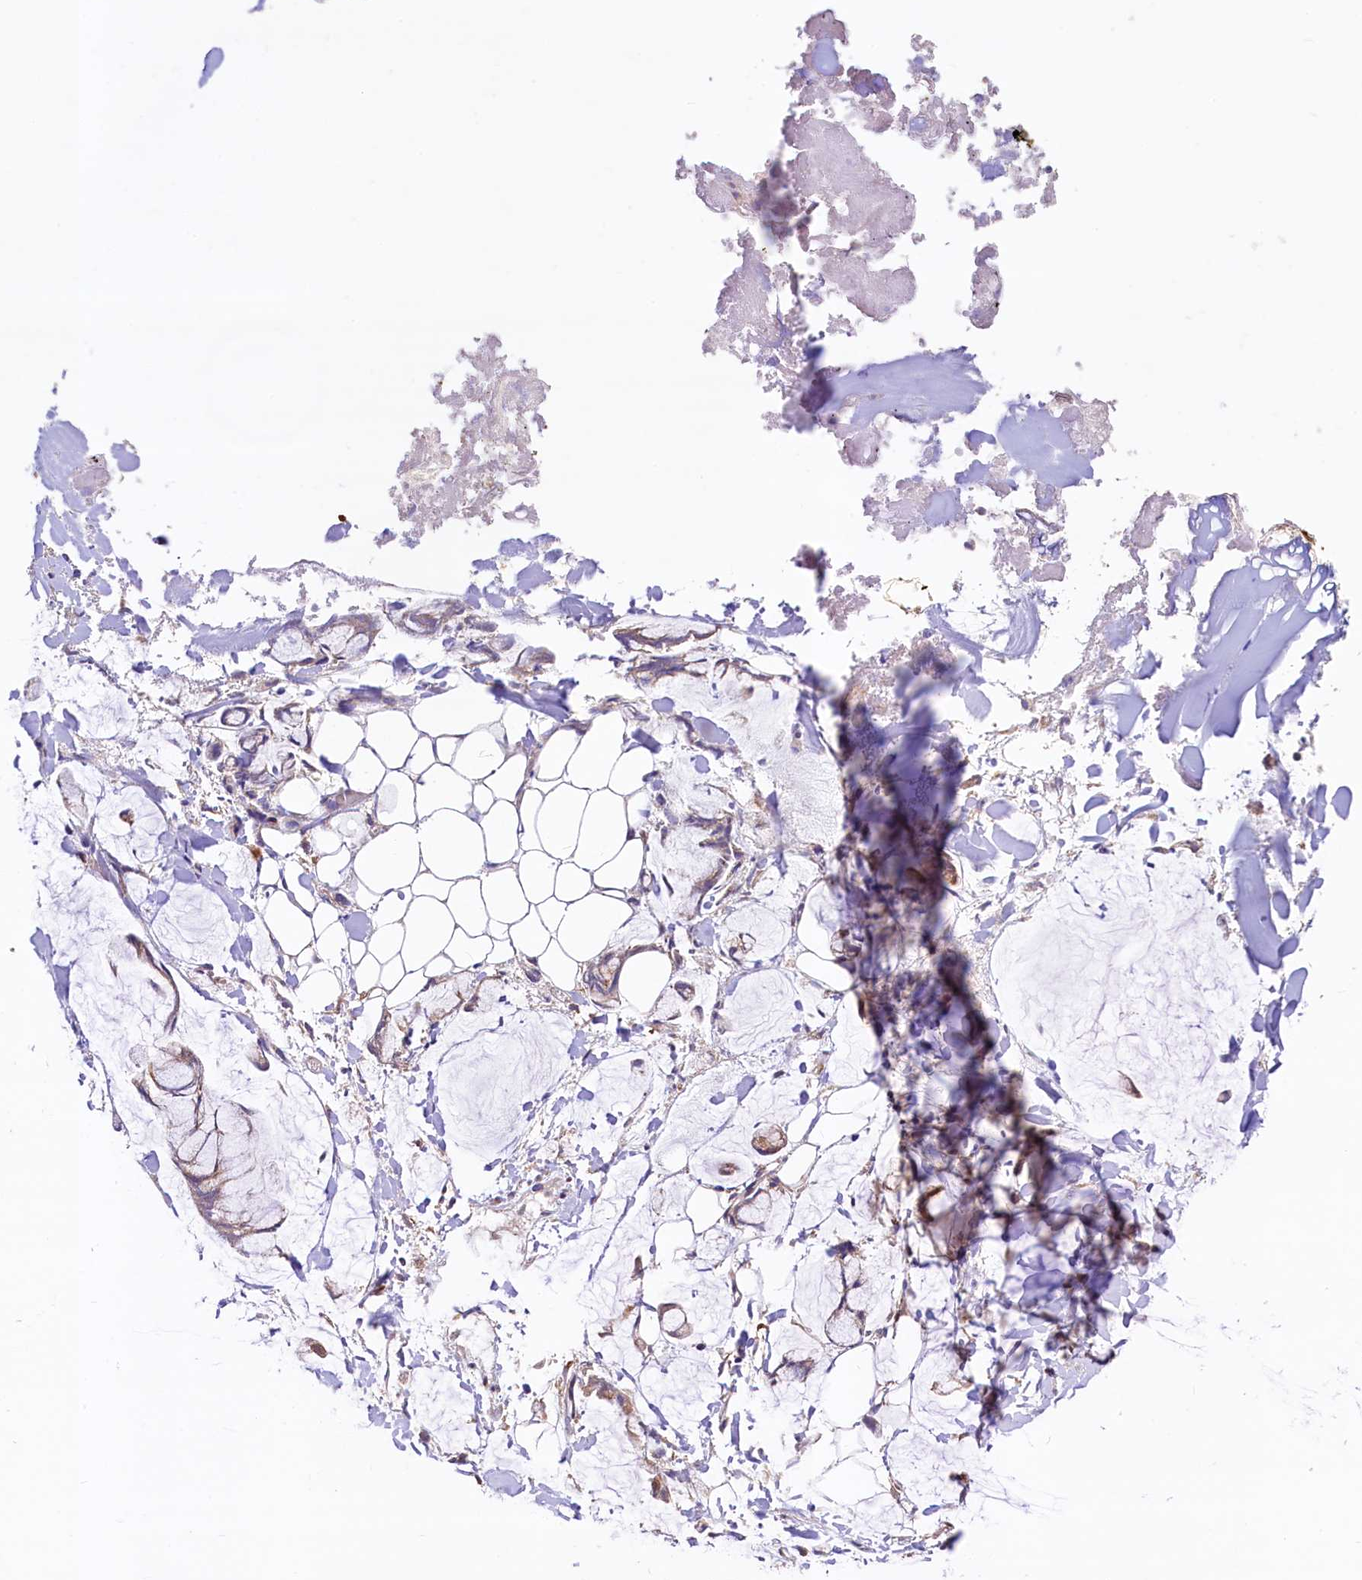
{"staining": {"intensity": "weak", "quantity": "<25%", "location": "cytoplasmic/membranous"}, "tissue": "adipose tissue", "cell_type": "Adipocytes", "image_type": "normal", "snomed": [{"axis": "morphology", "description": "Normal tissue, NOS"}, {"axis": "morphology", "description": "Adenocarcinoma, NOS"}, {"axis": "topography", "description": "Colon"}, {"axis": "topography", "description": "Peripheral nerve tissue"}], "caption": "The immunohistochemistry image has no significant staining in adipocytes of adipose tissue. Nuclei are stained in blue.", "gene": "C5orf15", "patient": {"sex": "male", "age": 14}}